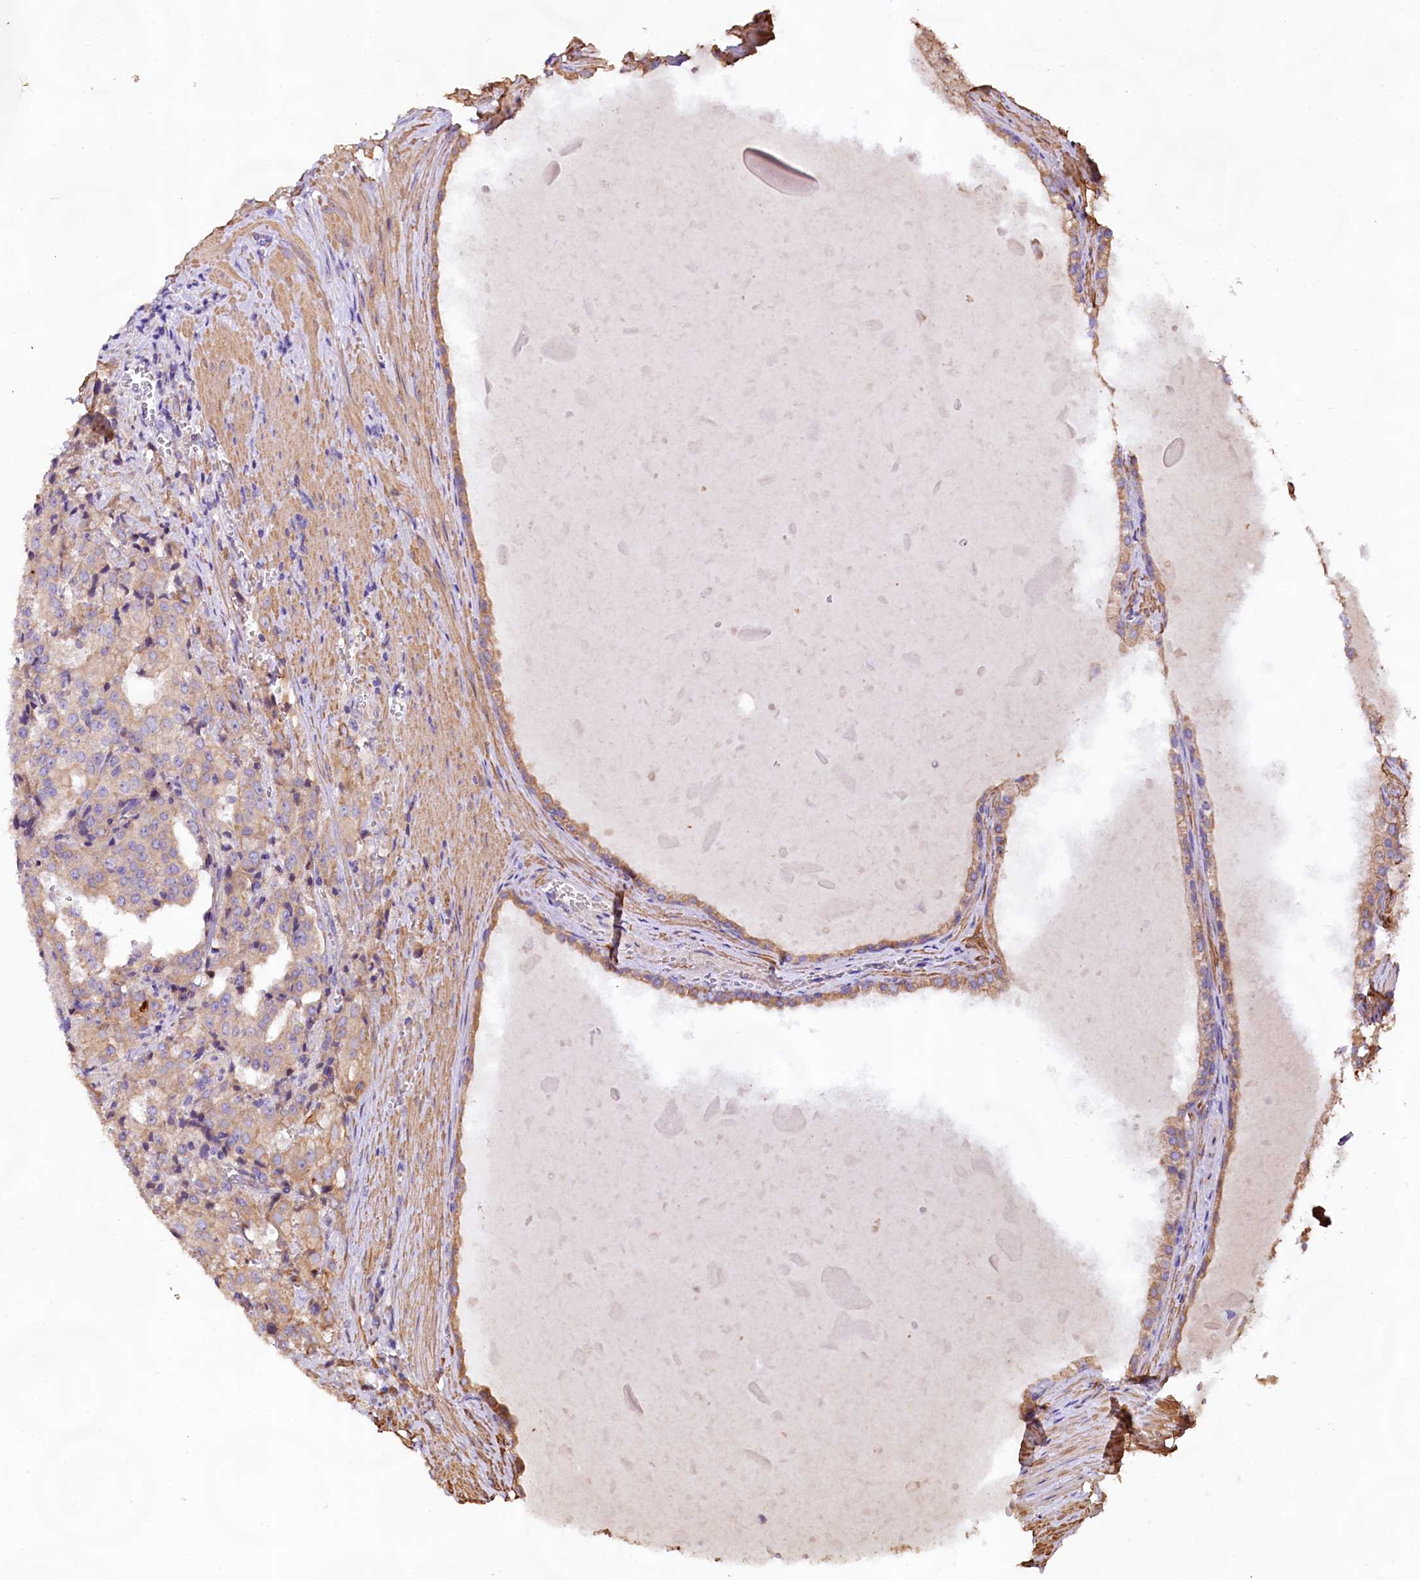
{"staining": {"intensity": "moderate", "quantity": "25%-75%", "location": "cytoplasmic/membranous"}, "tissue": "prostate cancer", "cell_type": "Tumor cells", "image_type": "cancer", "snomed": [{"axis": "morphology", "description": "Adenocarcinoma, High grade"}, {"axis": "topography", "description": "Prostate"}], "caption": "Tumor cells demonstrate moderate cytoplasmic/membranous expression in about 25%-75% of cells in prostate high-grade adenocarcinoma.", "gene": "VPS11", "patient": {"sex": "male", "age": 68}}